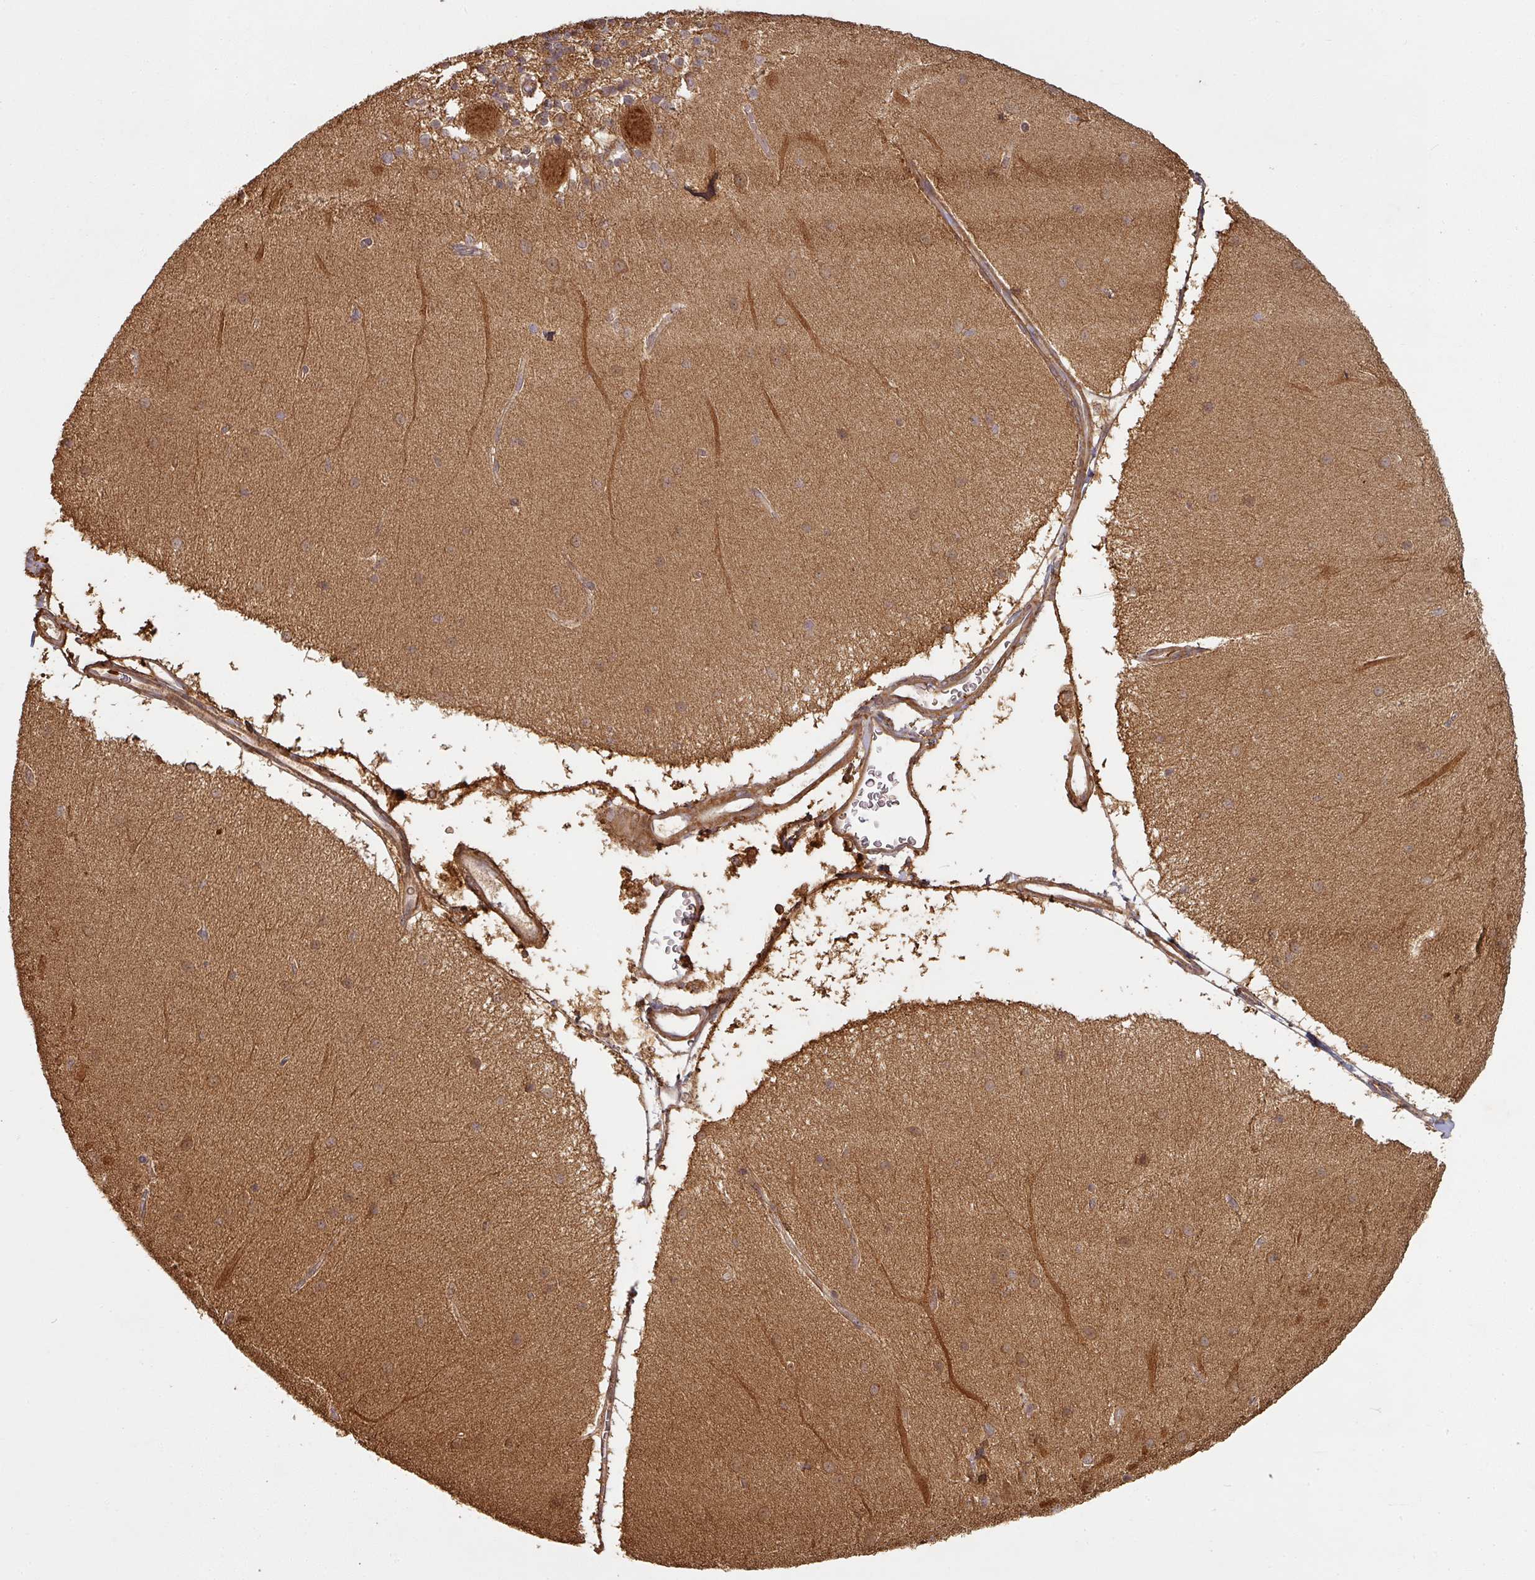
{"staining": {"intensity": "moderate", "quantity": ">75%", "location": "cytoplasmic/membranous"}, "tissue": "cerebellum", "cell_type": "Cells in granular layer", "image_type": "normal", "snomed": [{"axis": "morphology", "description": "Normal tissue, NOS"}, {"axis": "topography", "description": "Cerebellum"}], "caption": "Approximately >75% of cells in granular layer in normal cerebellum exhibit moderate cytoplasmic/membranous protein staining as visualized by brown immunohistochemical staining.", "gene": "ZNF322", "patient": {"sex": "female", "age": 54}}